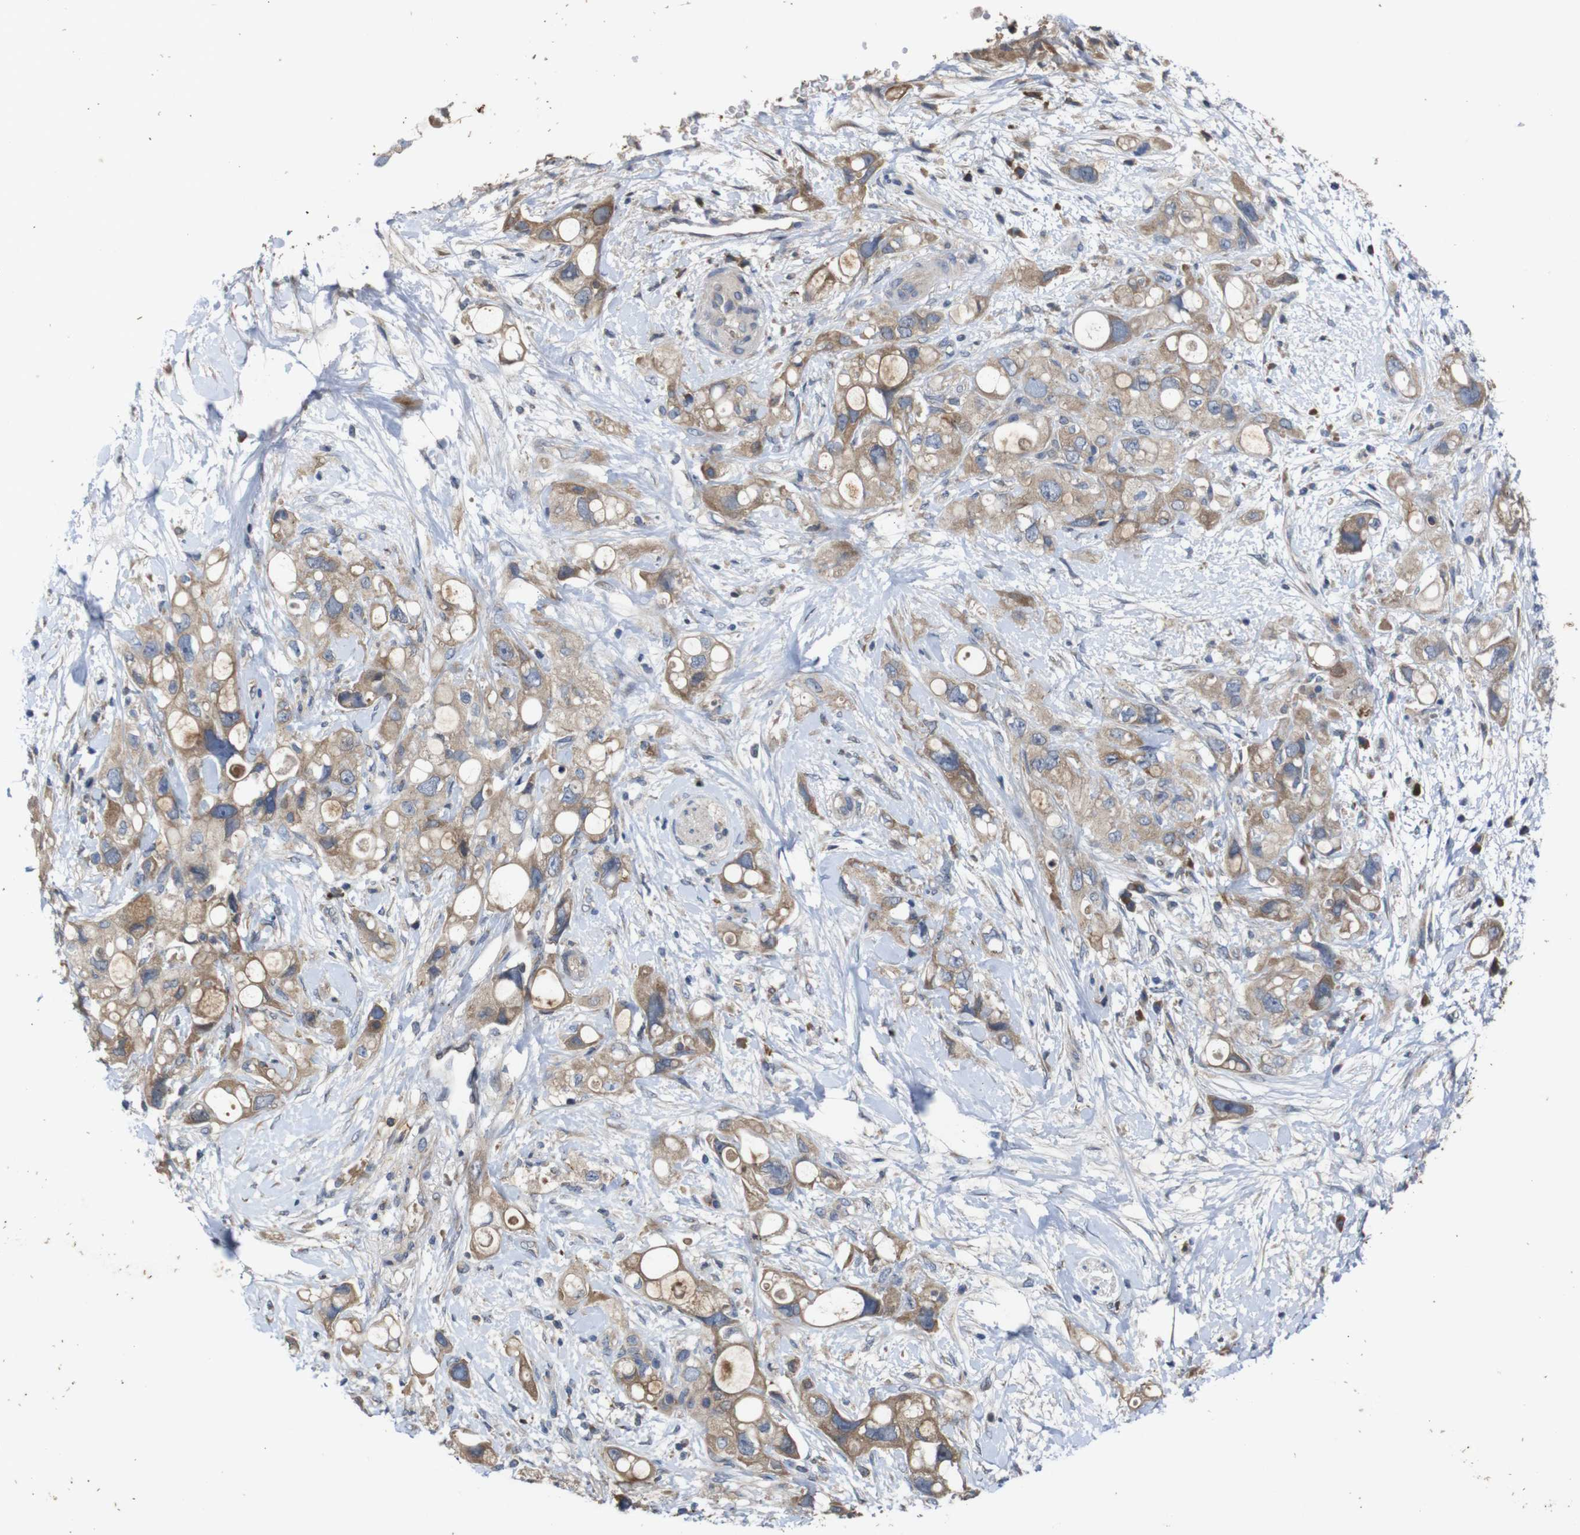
{"staining": {"intensity": "moderate", "quantity": ">75%", "location": "cytoplasmic/membranous"}, "tissue": "pancreatic cancer", "cell_type": "Tumor cells", "image_type": "cancer", "snomed": [{"axis": "morphology", "description": "Adenocarcinoma, NOS"}, {"axis": "topography", "description": "Pancreas"}], "caption": "Pancreatic cancer stained for a protein shows moderate cytoplasmic/membranous positivity in tumor cells.", "gene": "PTPN1", "patient": {"sex": "female", "age": 56}}